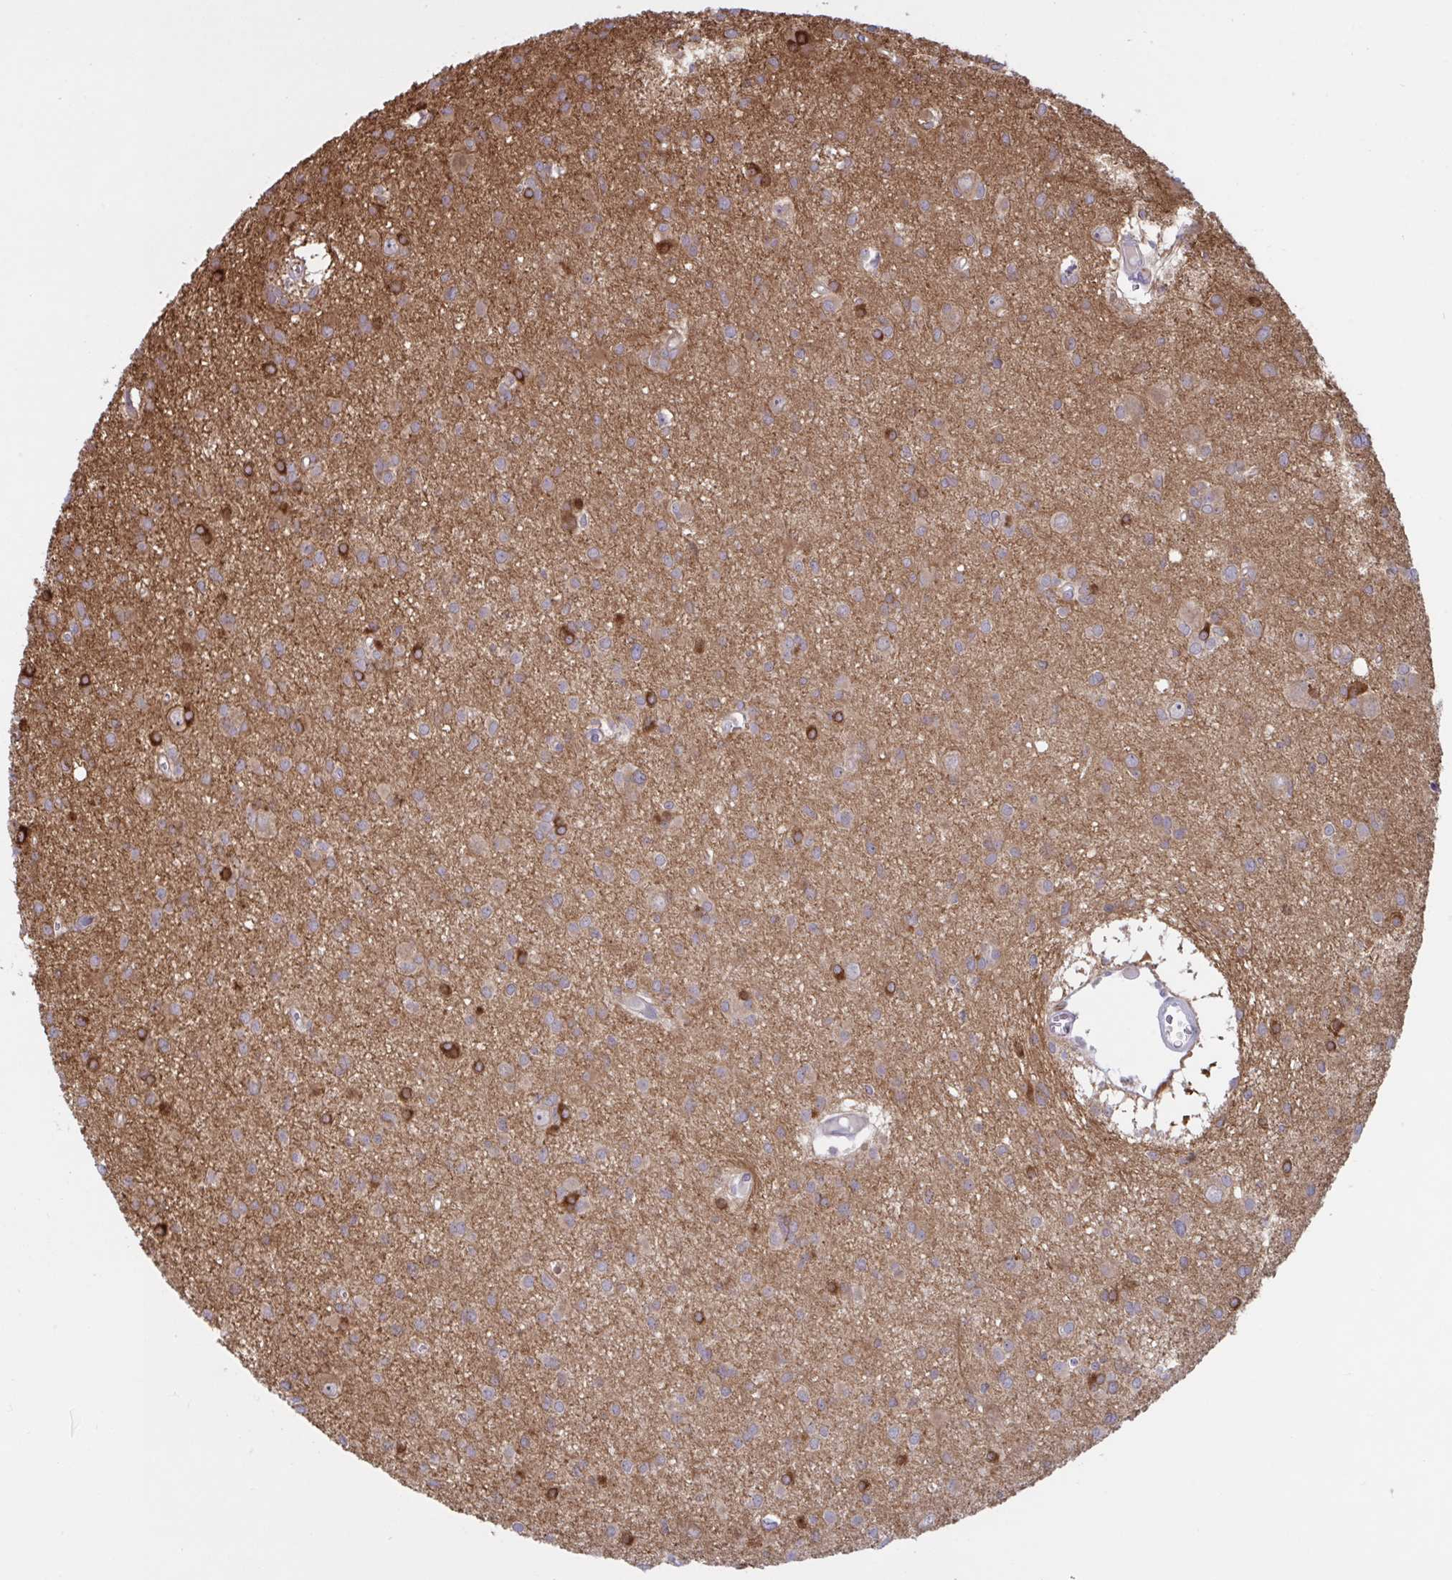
{"staining": {"intensity": "moderate", "quantity": ">75%", "location": "cytoplasmic/membranous"}, "tissue": "glioma", "cell_type": "Tumor cells", "image_type": "cancer", "snomed": [{"axis": "morphology", "description": "Glioma, malignant, High grade"}, {"axis": "topography", "description": "Brain"}], "caption": "Glioma stained with a protein marker demonstrates moderate staining in tumor cells.", "gene": "PRRT4", "patient": {"sex": "male", "age": 23}}